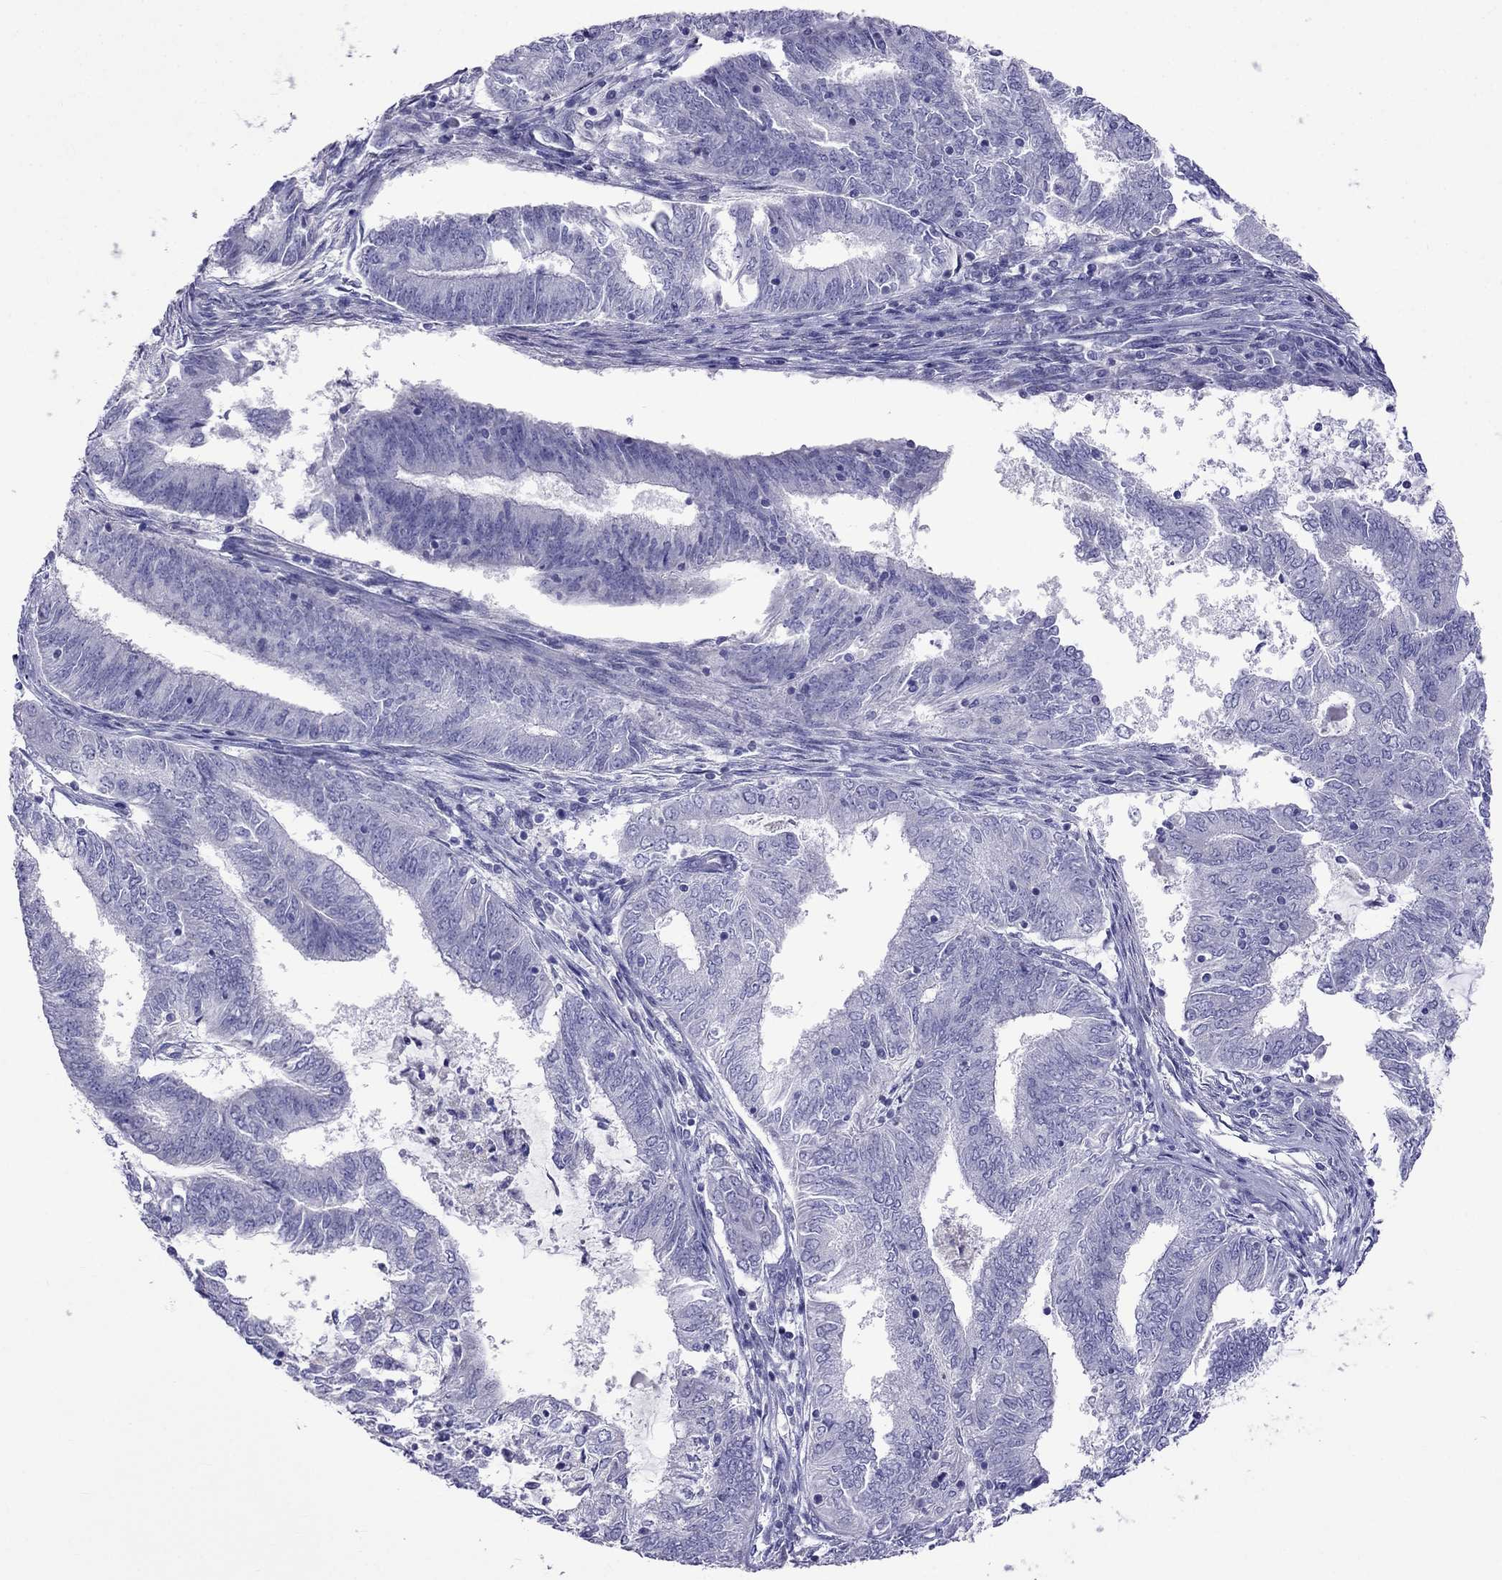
{"staining": {"intensity": "negative", "quantity": "none", "location": "none"}, "tissue": "endometrial cancer", "cell_type": "Tumor cells", "image_type": "cancer", "snomed": [{"axis": "morphology", "description": "Adenocarcinoma, NOS"}, {"axis": "topography", "description": "Endometrium"}], "caption": "Image shows no protein staining in tumor cells of endometrial cancer tissue. (DAB immunohistochemistry (IHC) with hematoxylin counter stain).", "gene": "TDRD1", "patient": {"sex": "female", "age": 62}}